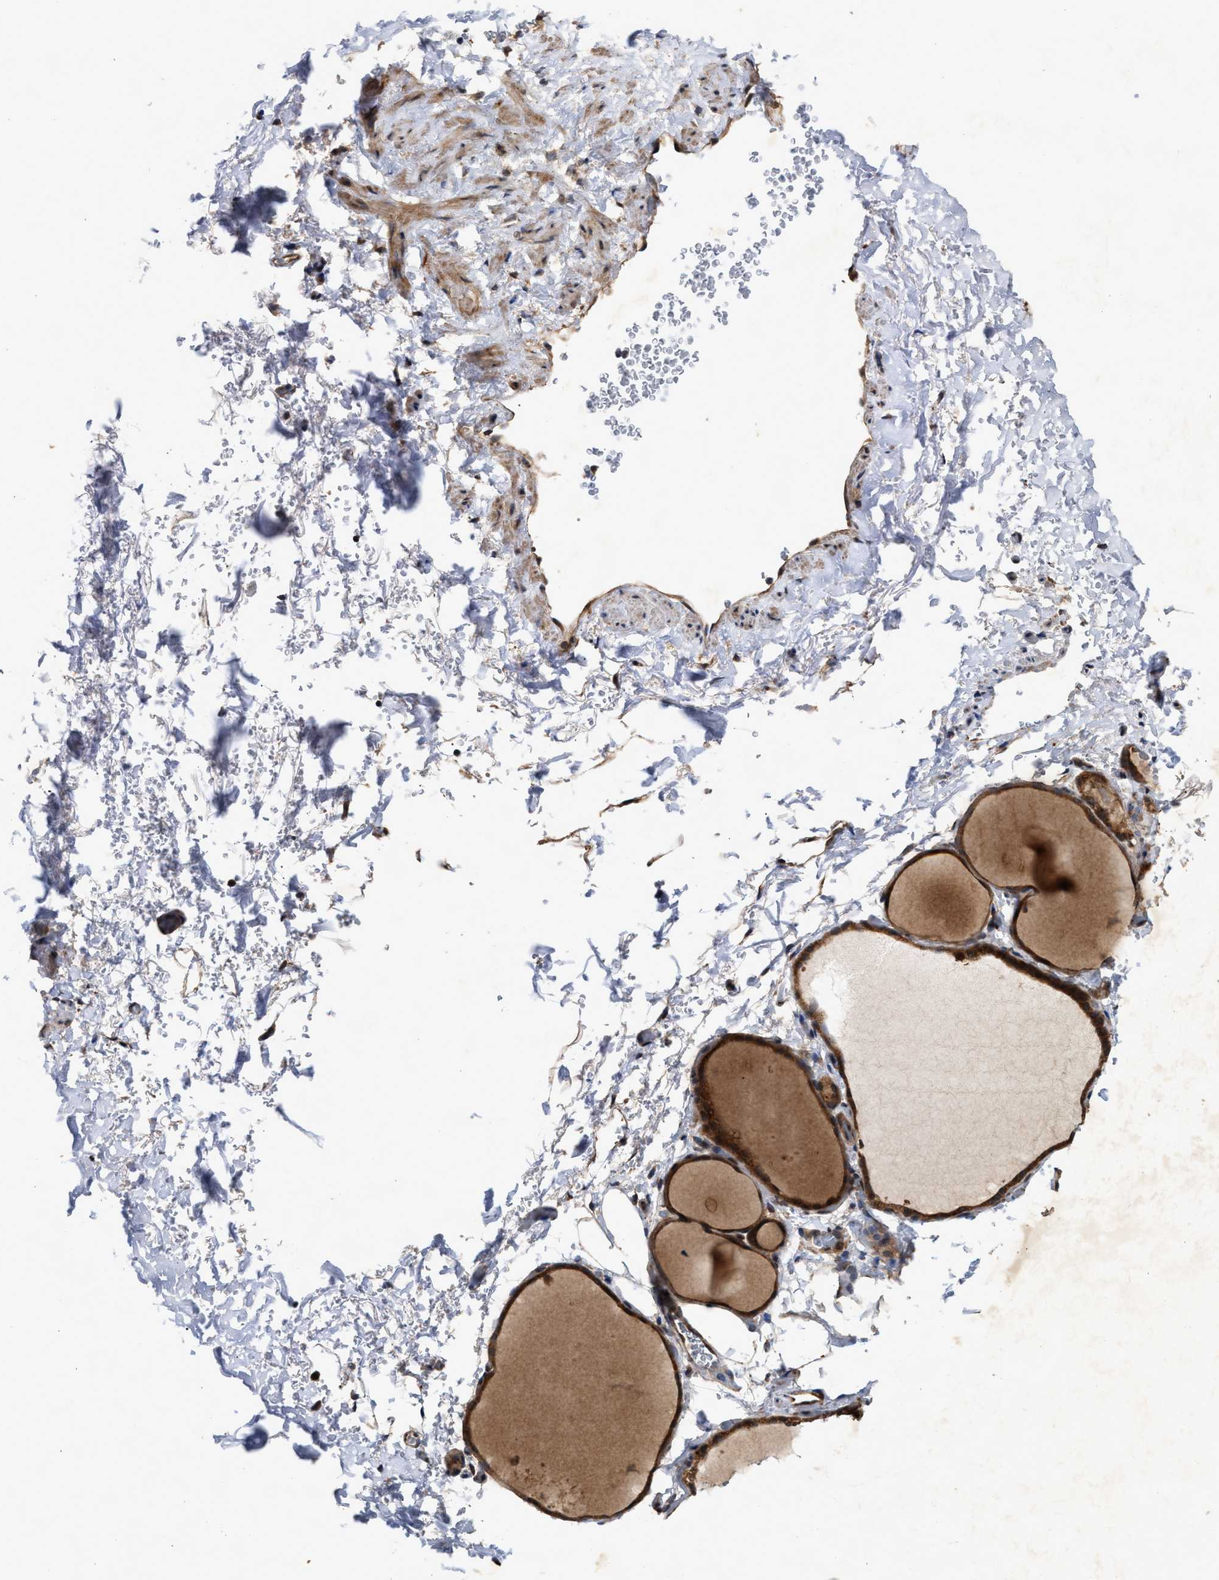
{"staining": {"intensity": "moderate", "quantity": ">75%", "location": "cytoplasmic/membranous"}, "tissue": "thyroid gland", "cell_type": "Glandular cells", "image_type": "normal", "snomed": [{"axis": "morphology", "description": "Normal tissue, NOS"}, {"axis": "topography", "description": "Thyroid gland"}], "caption": "Brown immunohistochemical staining in benign human thyroid gland exhibits moderate cytoplasmic/membranous staining in about >75% of glandular cells.", "gene": "CFLAR", "patient": {"sex": "male", "age": 61}}